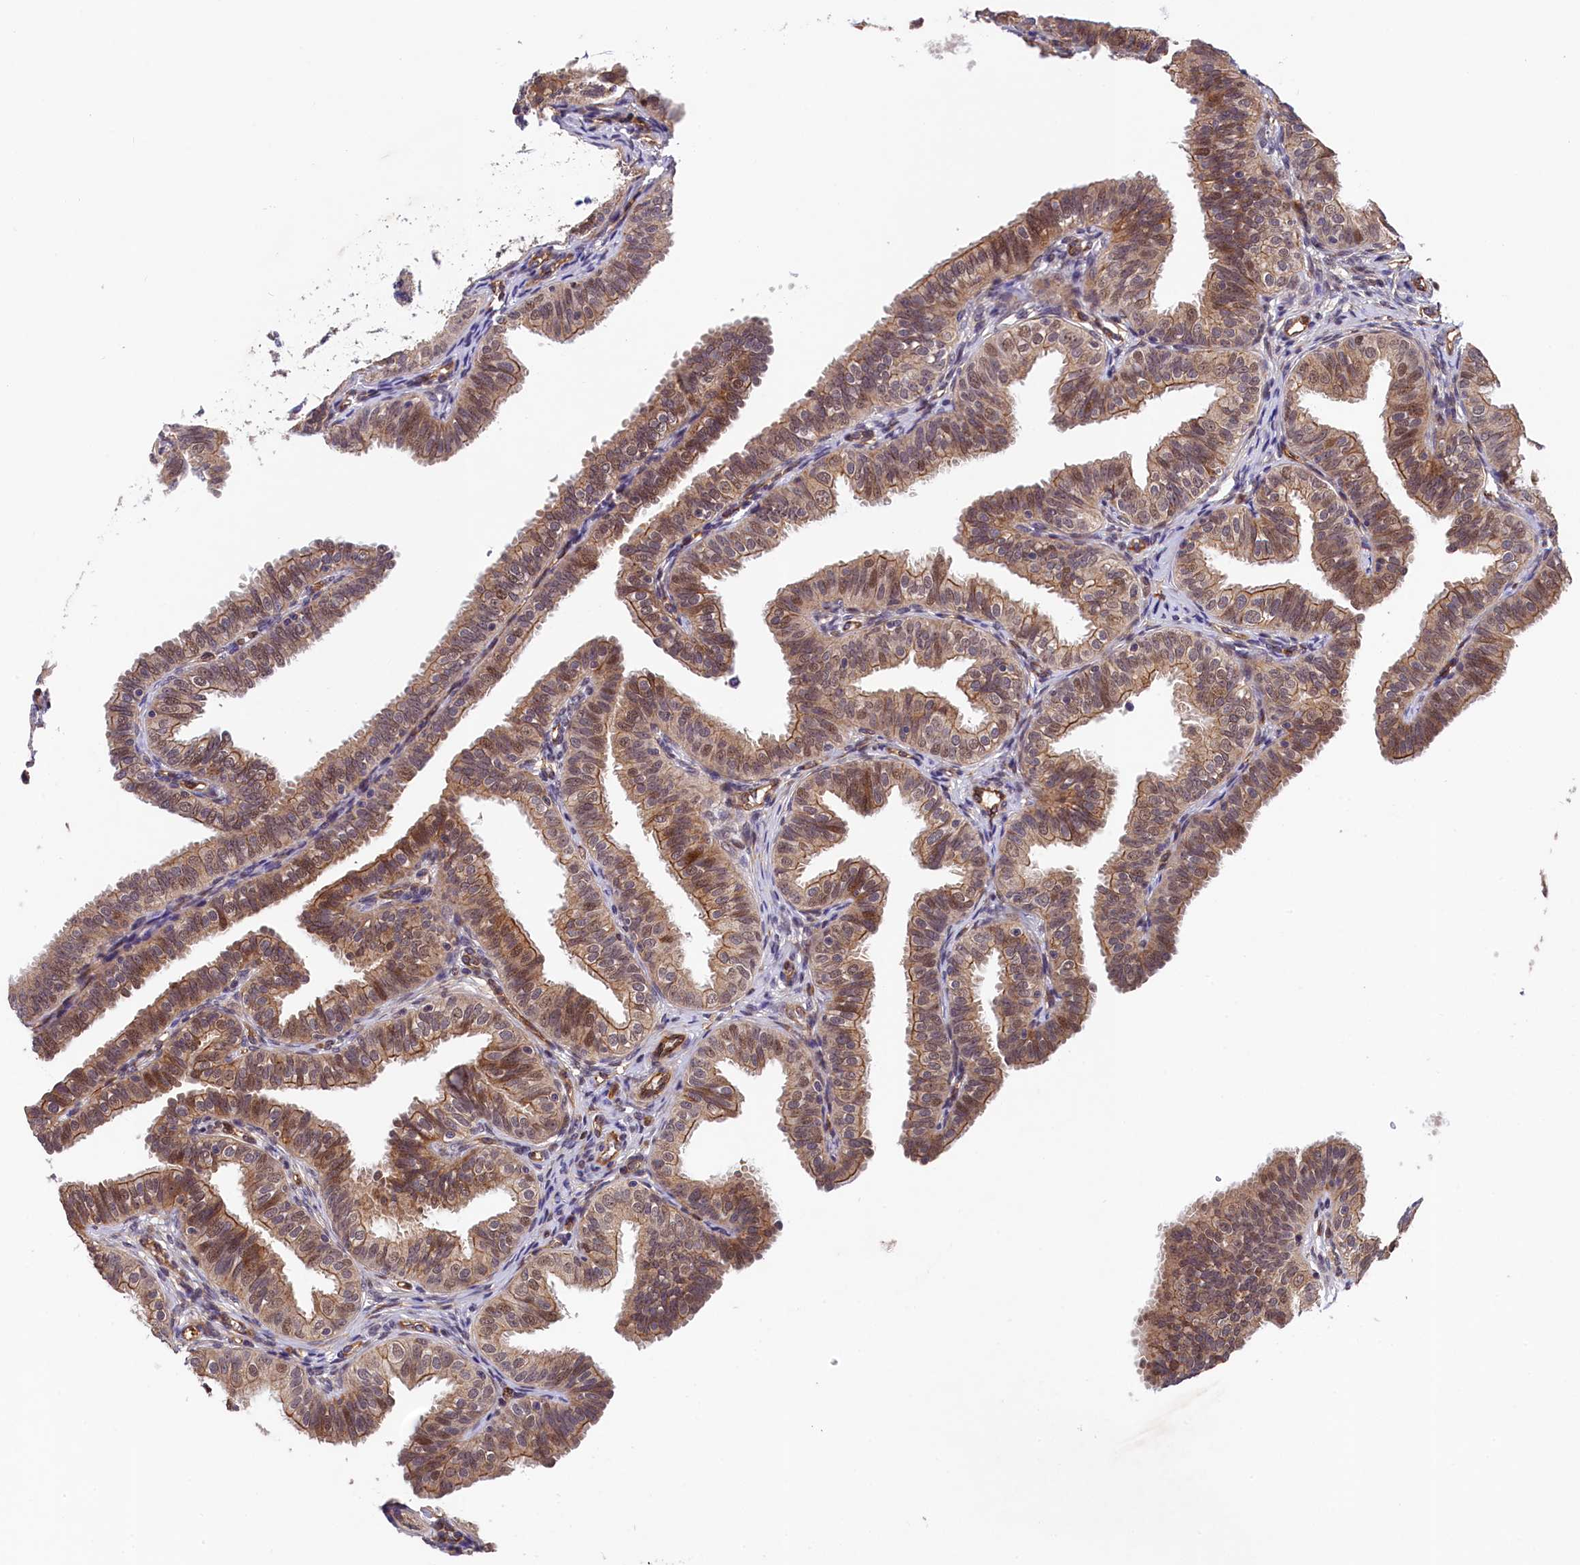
{"staining": {"intensity": "moderate", "quantity": ">75%", "location": "cytoplasmic/membranous"}, "tissue": "fallopian tube", "cell_type": "Glandular cells", "image_type": "normal", "snomed": [{"axis": "morphology", "description": "Normal tissue, NOS"}, {"axis": "topography", "description": "Fallopian tube"}], "caption": "DAB (3,3'-diaminobenzidine) immunohistochemical staining of unremarkable fallopian tube displays moderate cytoplasmic/membranous protein positivity in about >75% of glandular cells.", "gene": "ARL14EP", "patient": {"sex": "female", "age": 35}}